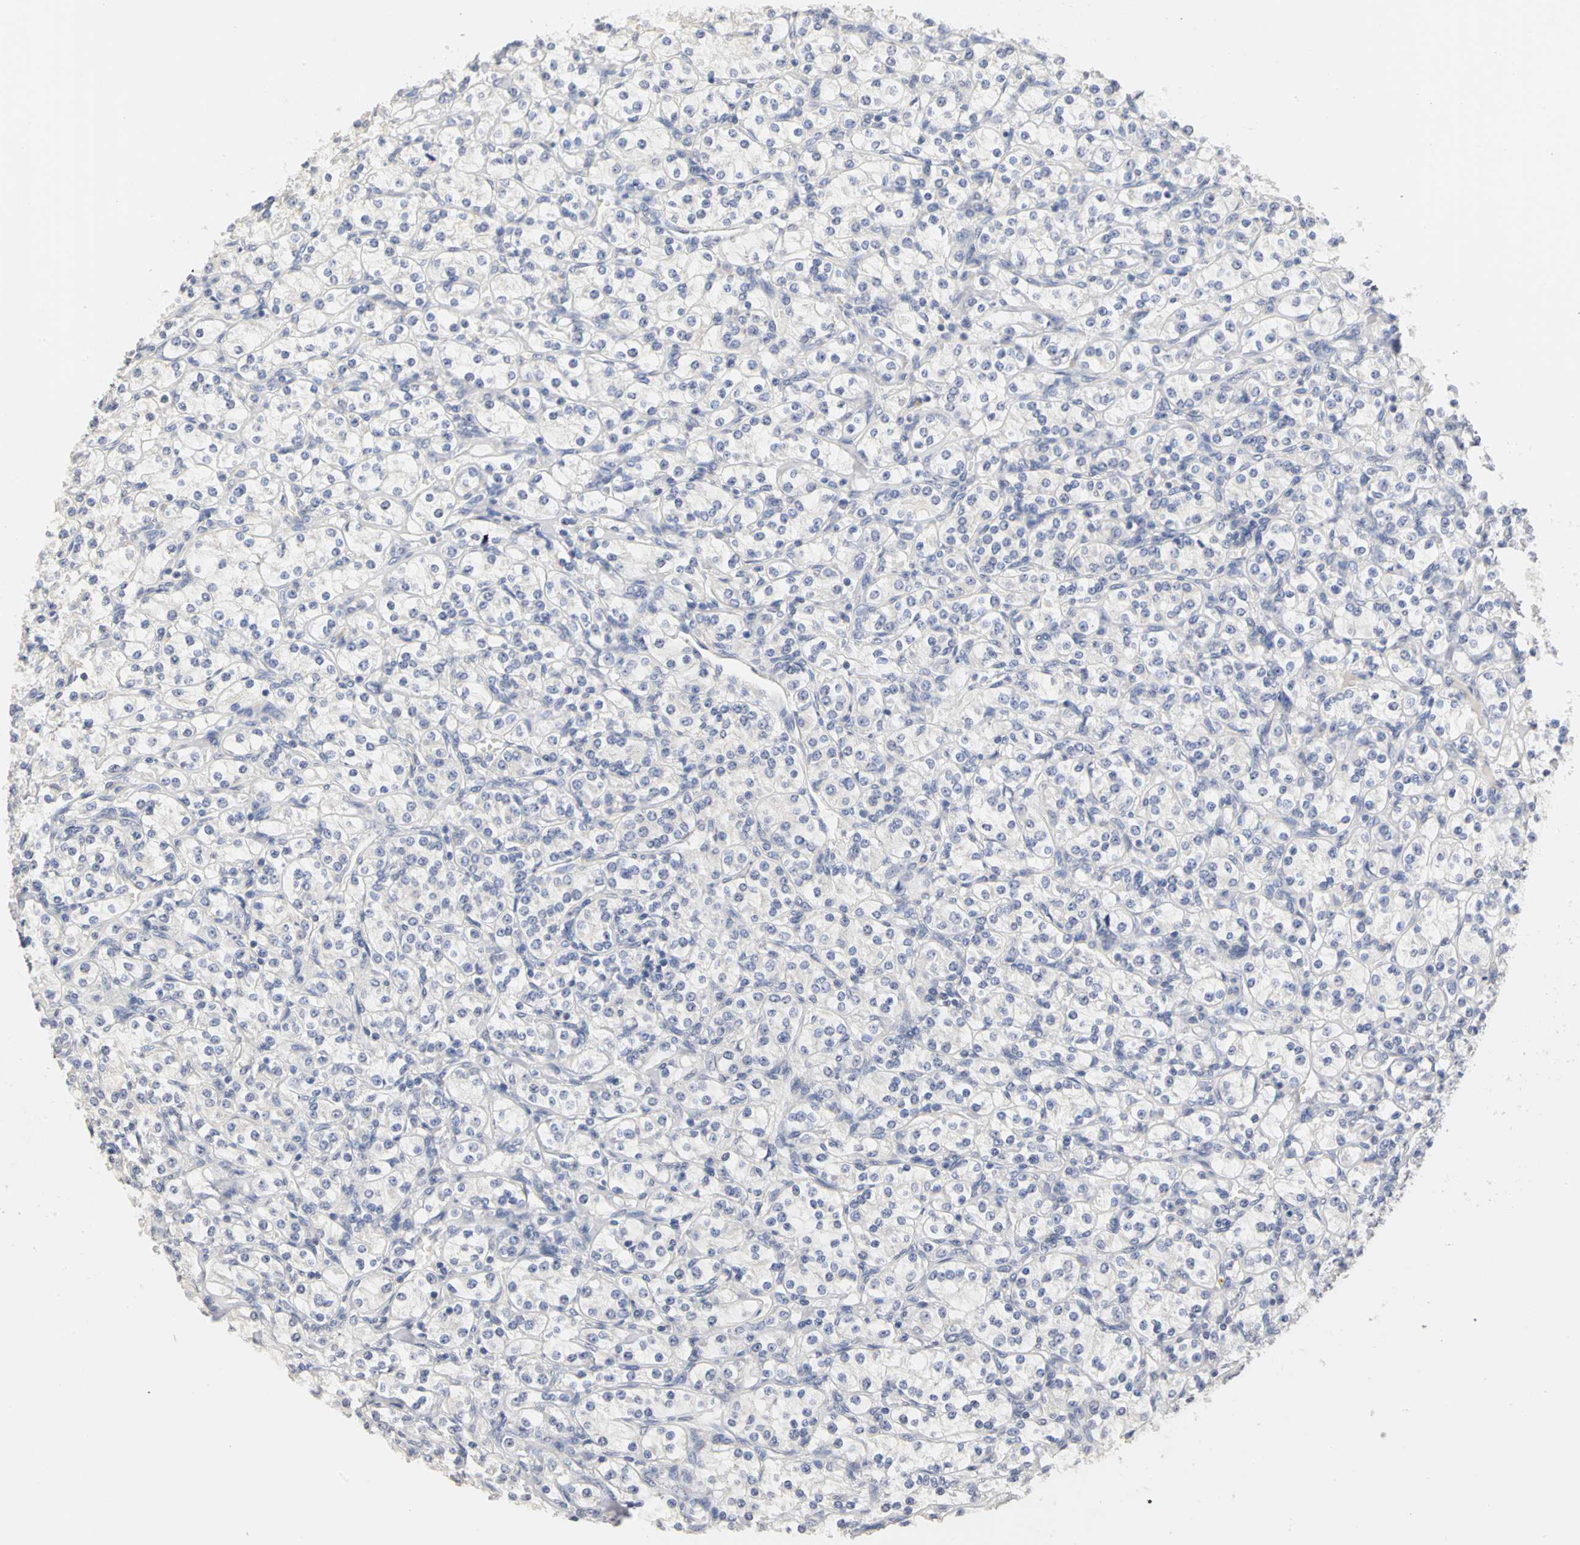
{"staining": {"intensity": "negative", "quantity": "none", "location": "none"}, "tissue": "renal cancer", "cell_type": "Tumor cells", "image_type": "cancer", "snomed": [{"axis": "morphology", "description": "Adenocarcinoma, NOS"}, {"axis": "topography", "description": "Kidney"}], "caption": "Tumor cells show no significant protein positivity in renal cancer (adenocarcinoma). (IHC, brightfield microscopy, high magnification).", "gene": "PGR", "patient": {"sex": "male", "age": 77}}